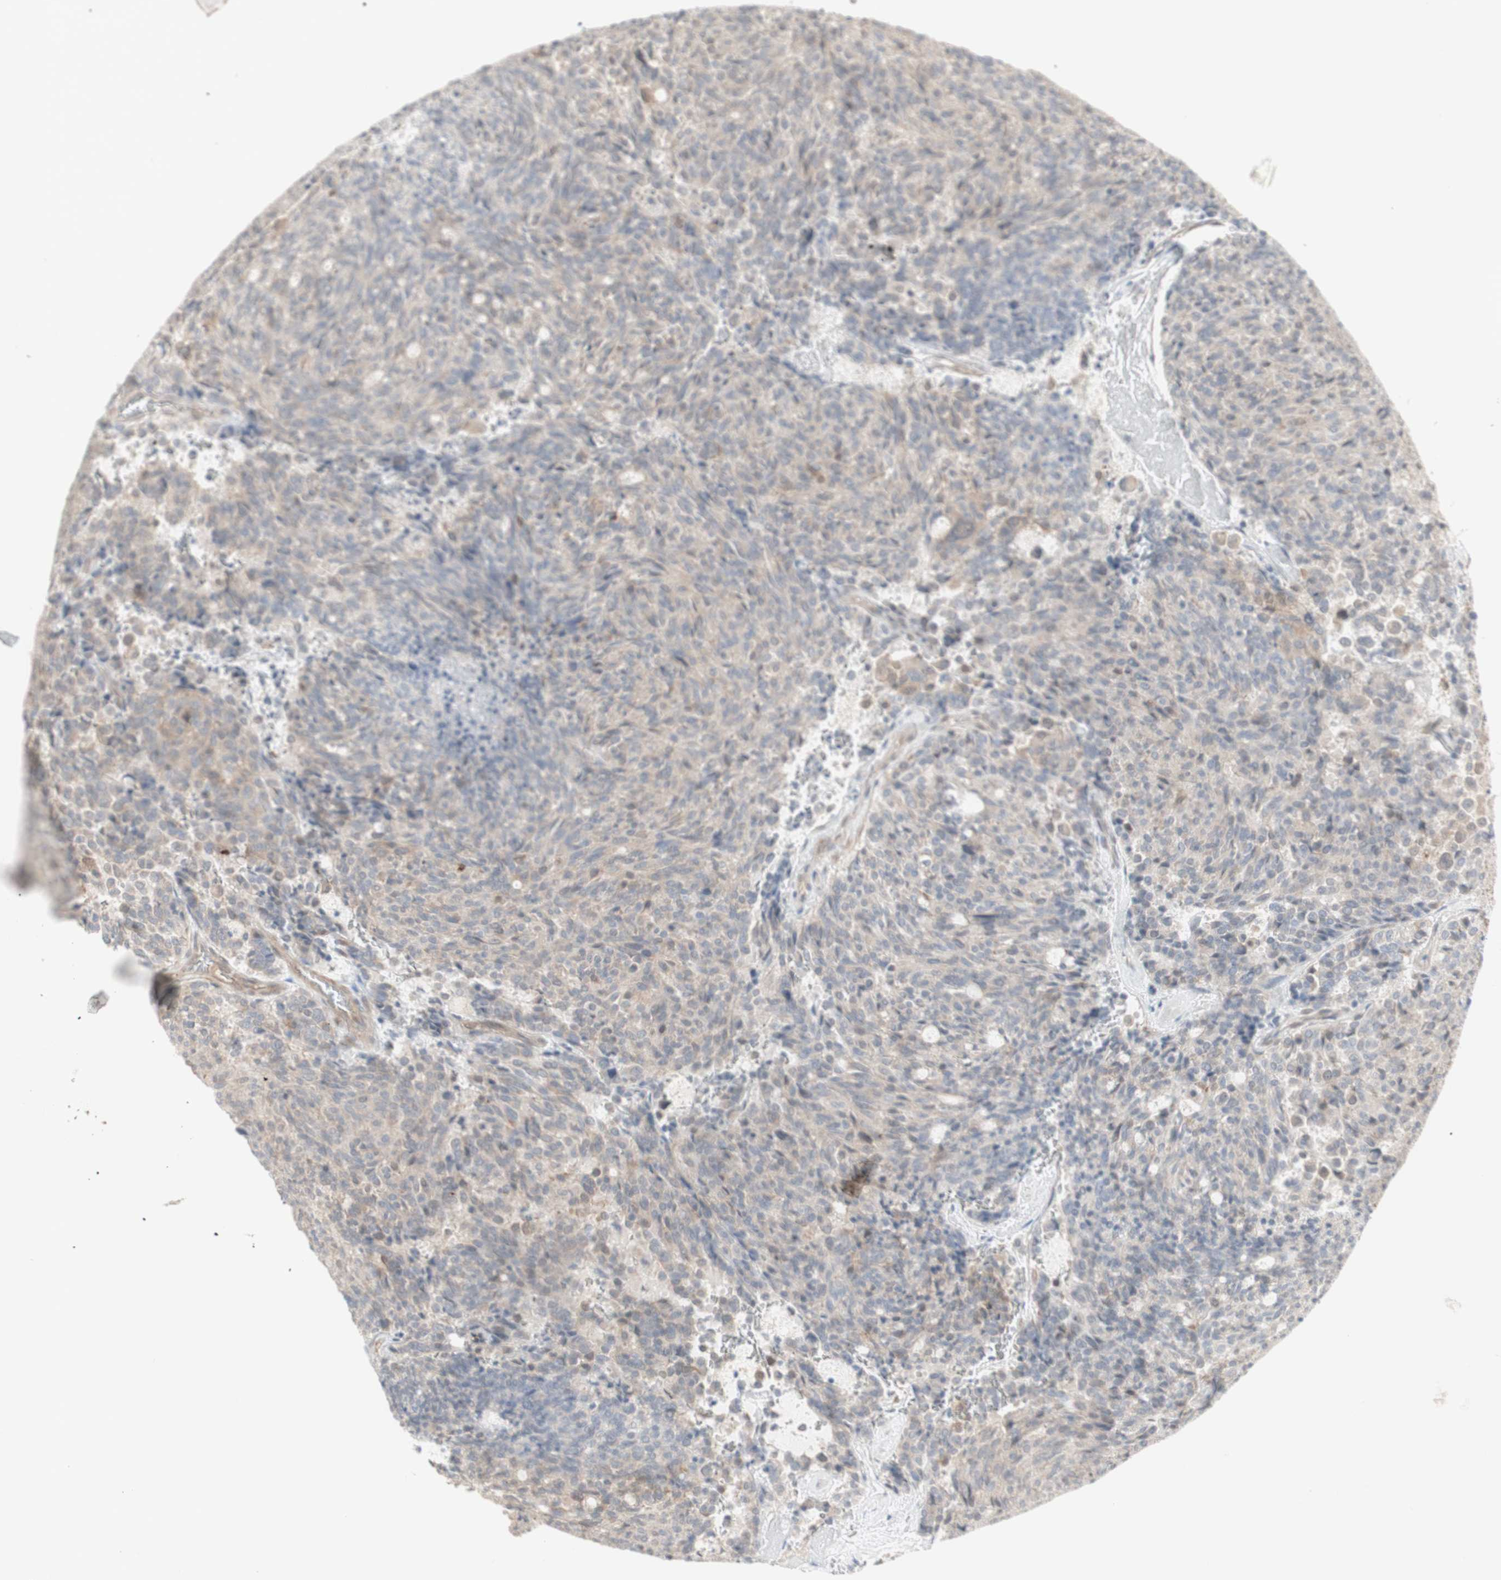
{"staining": {"intensity": "weak", "quantity": ">75%", "location": "cytoplasmic/membranous"}, "tissue": "carcinoid", "cell_type": "Tumor cells", "image_type": "cancer", "snomed": [{"axis": "morphology", "description": "Carcinoid, malignant, NOS"}, {"axis": "topography", "description": "Pancreas"}], "caption": "This is a micrograph of immunohistochemistry (IHC) staining of carcinoid (malignant), which shows weak expression in the cytoplasmic/membranous of tumor cells.", "gene": "CNN3", "patient": {"sex": "female", "age": 54}}